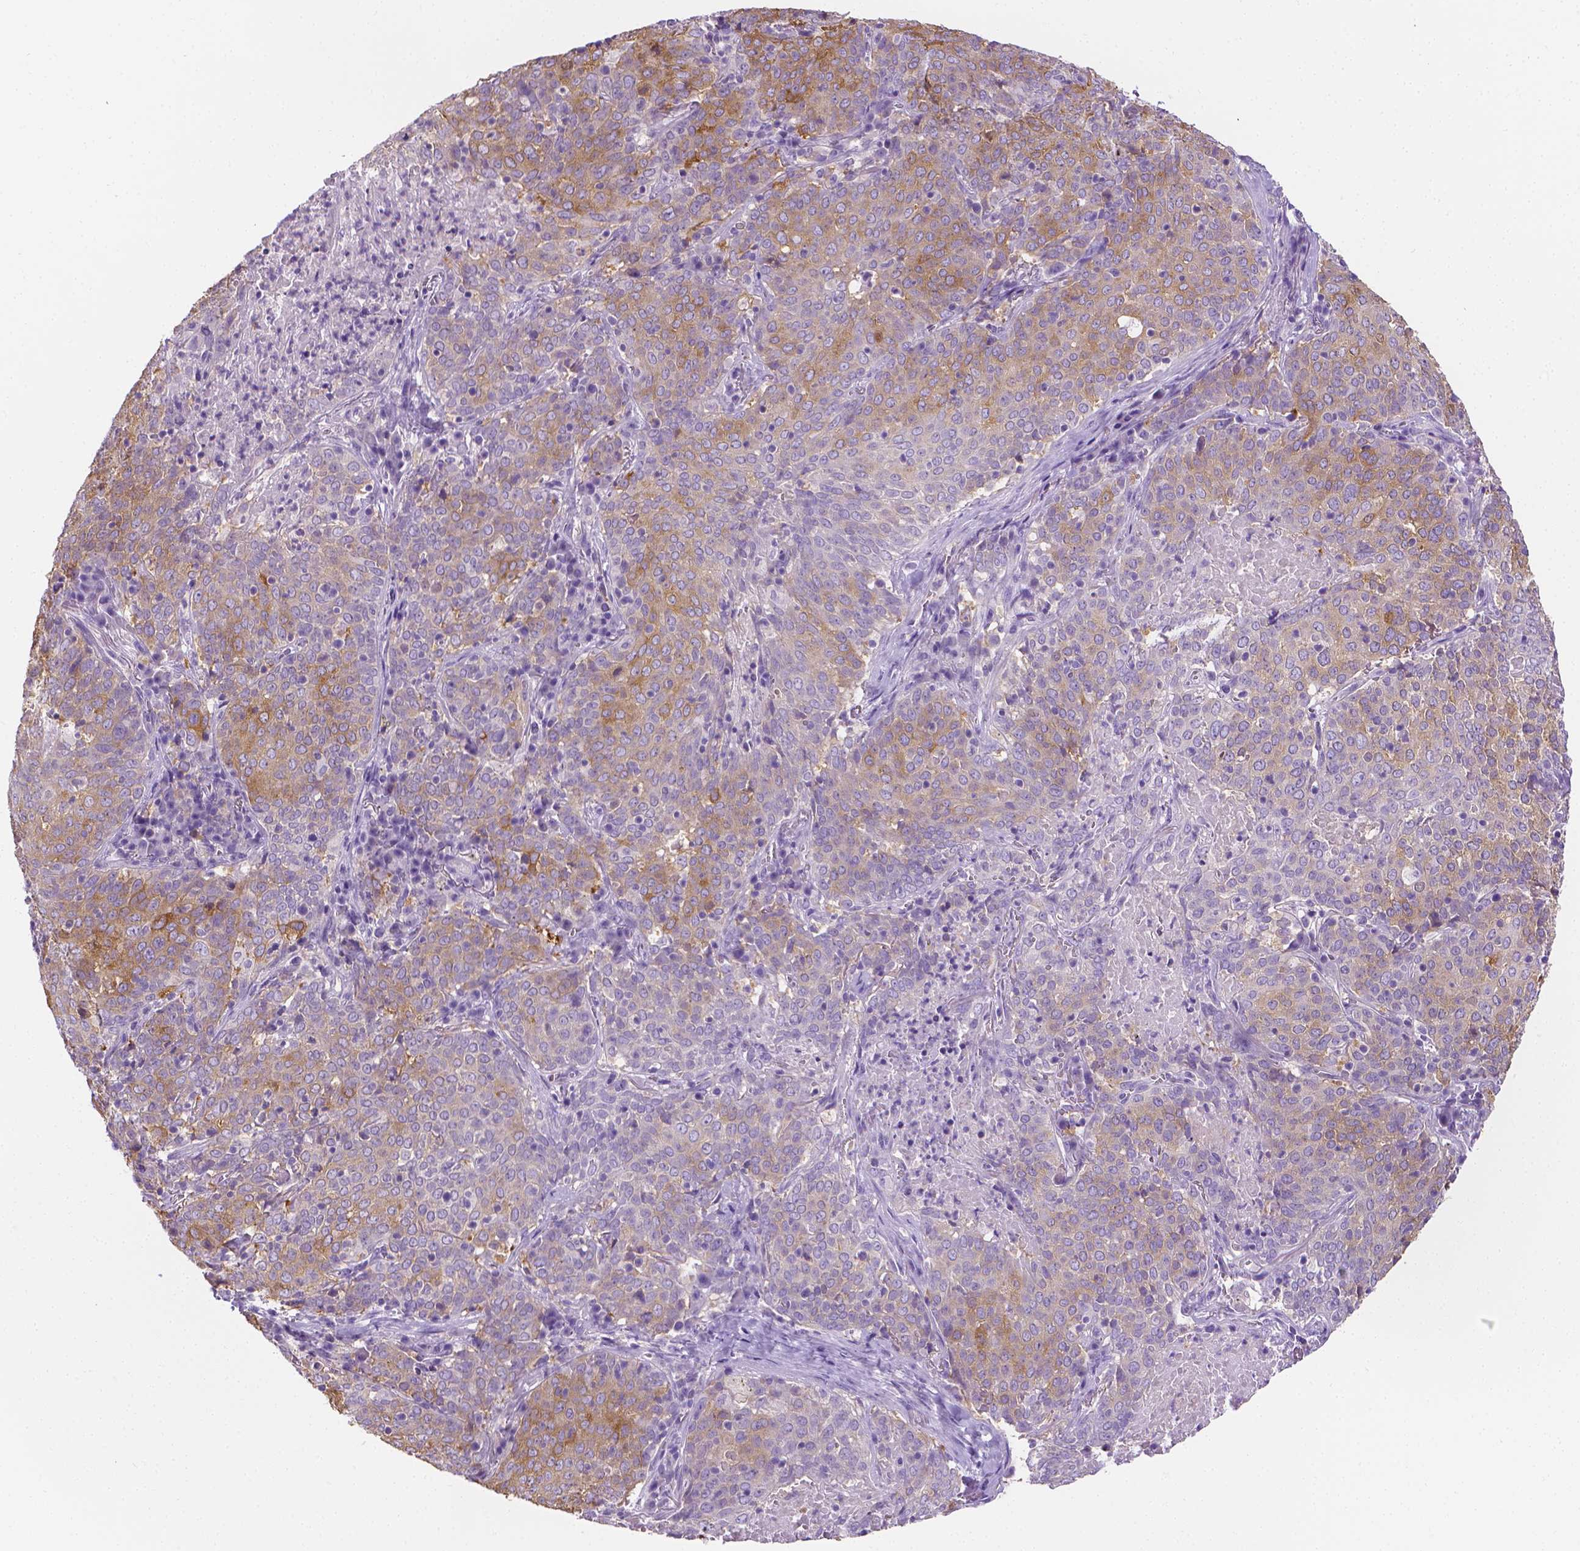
{"staining": {"intensity": "moderate", "quantity": "25%-75%", "location": "cytoplasmic/membranous"}, "tissue": "lung cancer", "cell_type": "Tumor cells", "image_type": "cancer", "snomed": [{"axis": "morphology", "description": "Squamous cell carcinoma, NOS"}, {"axis": "topography", "description": "Lung"}], "caption": "Protein staining exhibits moderate cytoplasmic/membranous staining in approximately 25%-75% of tumor cells in lung cancer. Using DAB (3,3'-diaminobenzidine) (brown) and hematoxylin (blue) stains, captured at high magnification using brightfield microscopy.", "gene": "FASN", "patient": {"sex": "male", "age": 82}}